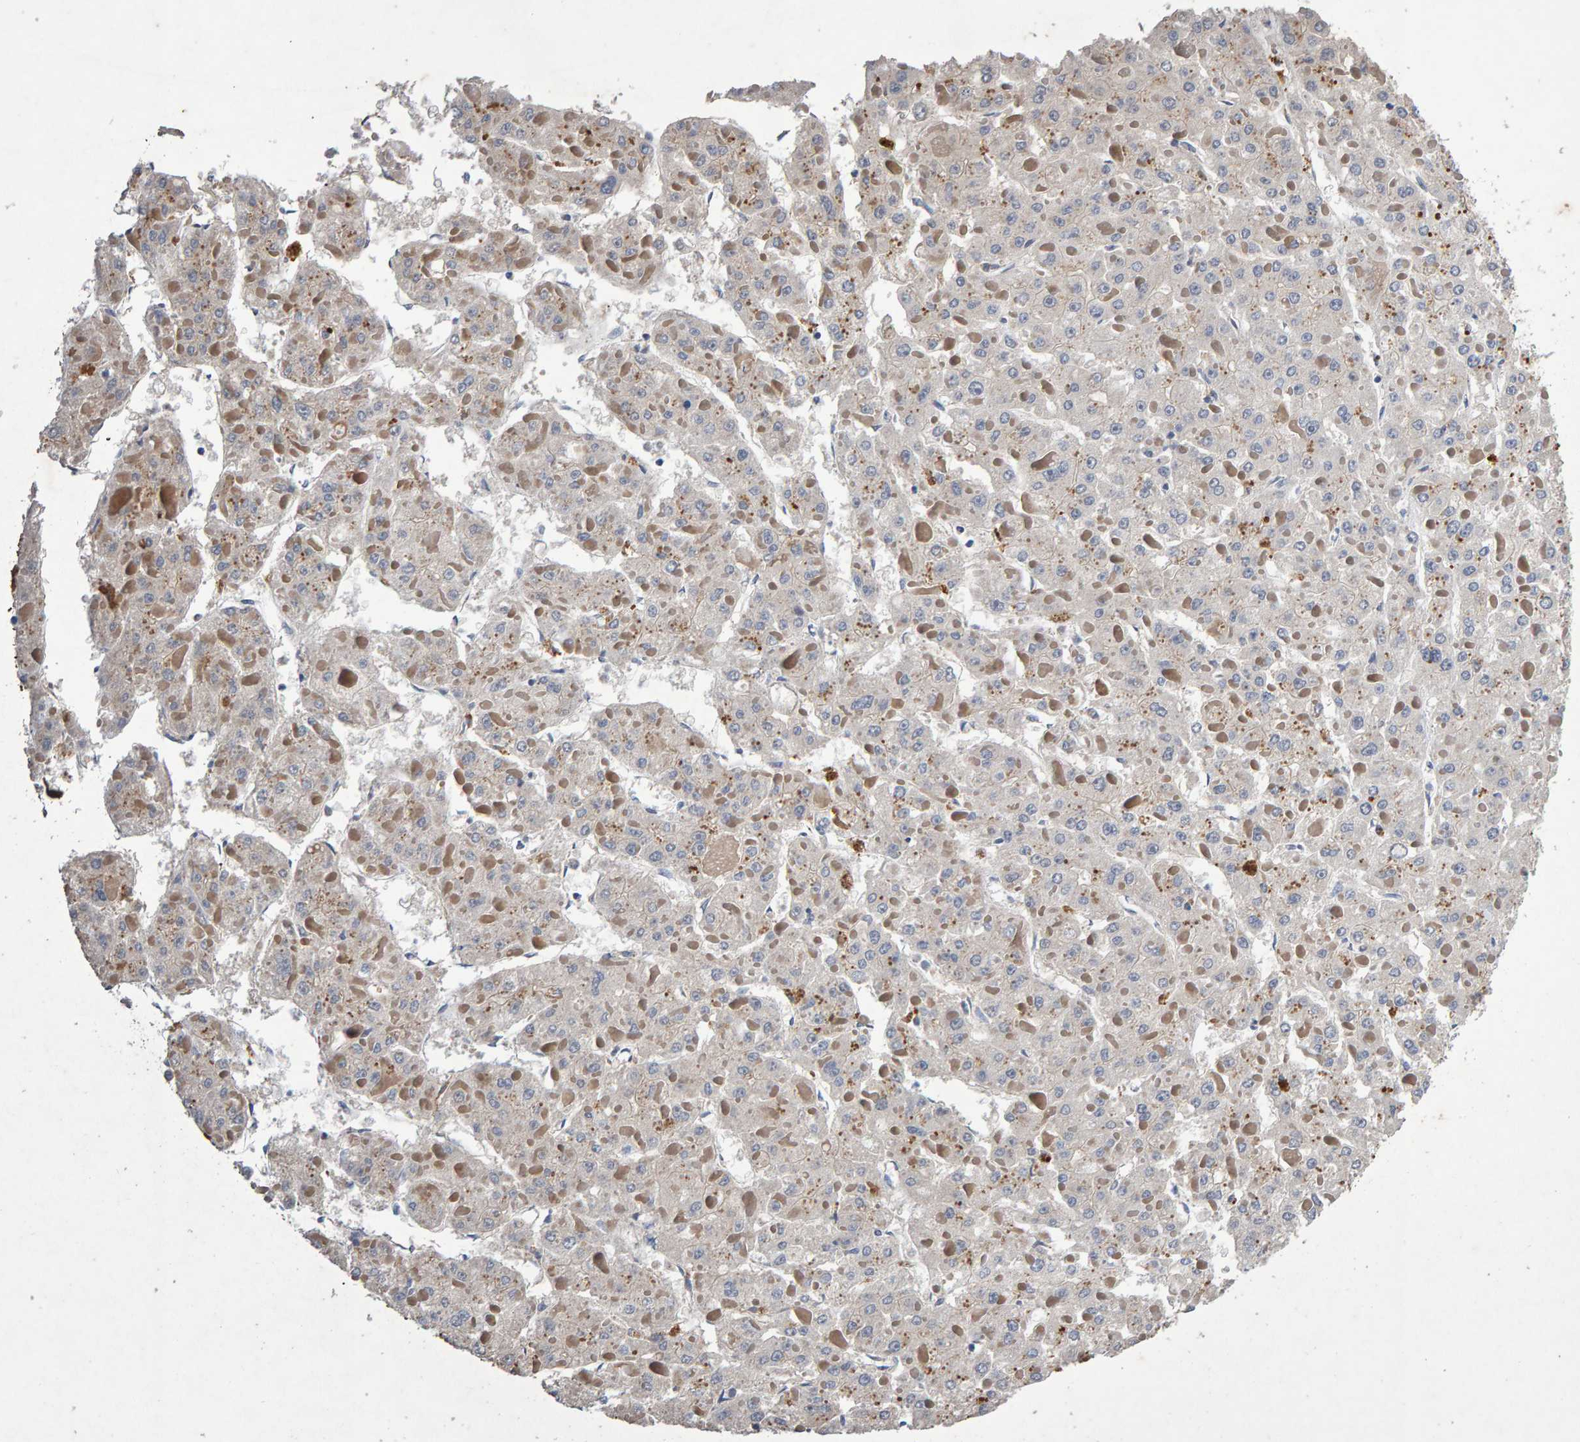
{"staining": {"intensity": "negative", "quantity": "none", "location": "none"}, "tissue": "liver cancer", "cell_type": "Tumor cells", "image_type": "cancer", "snomed": [{"axis": "morphology", "description": "Carcinoma, Hepatocellular, NOS"}, {"axis": "topography", "description": "Liver"}], "caption": "This micrograph is of liver hepatocellular carcinoma stained with immunohistochemistry to label a protein in brown with the nuclei are counter-stained blue. There is no expression in tumor cells.", "gene": "EFR3A", "patient": {"sex": "female", "age": 73}}